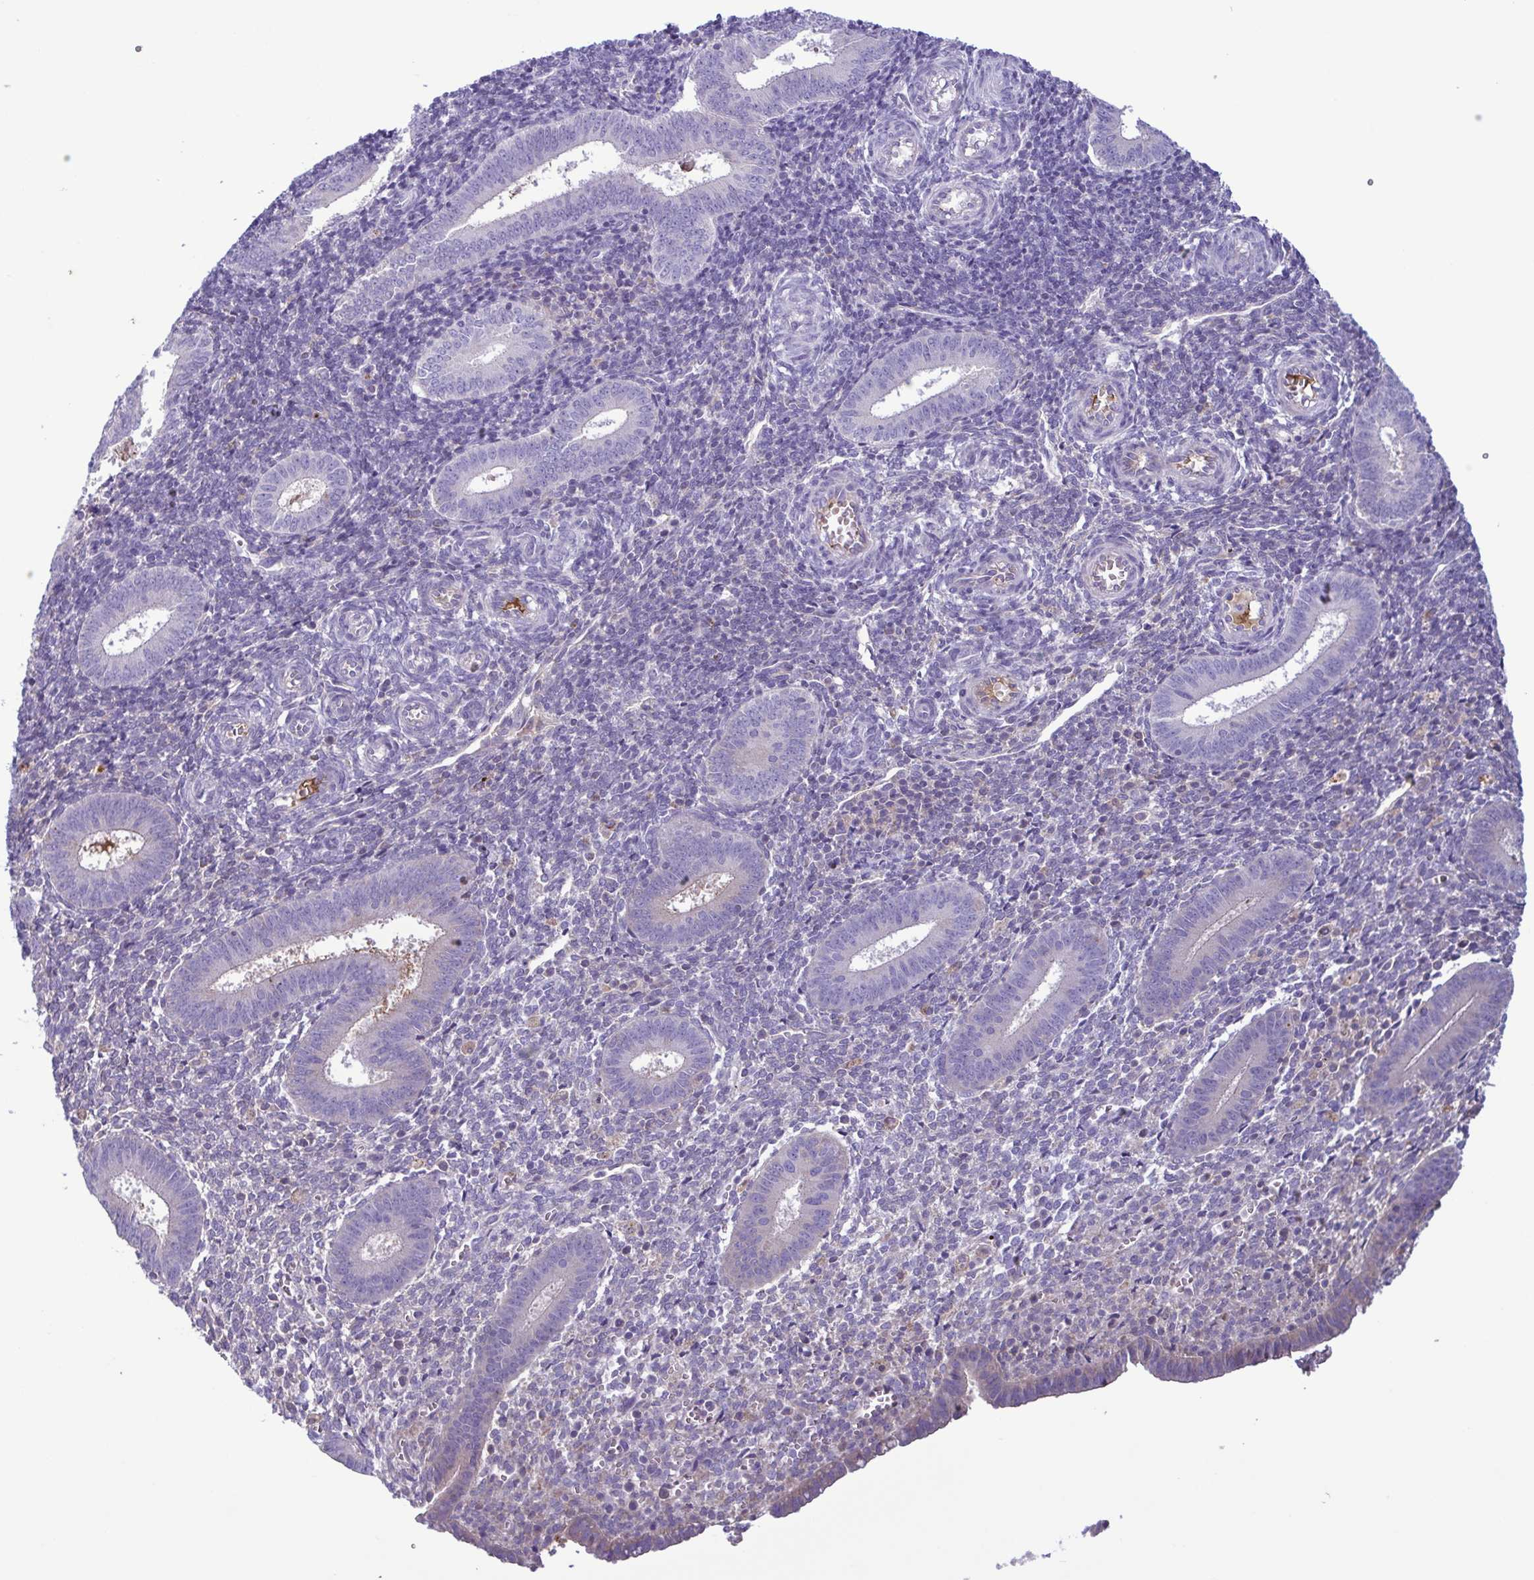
{"staining": {"intensity": "weak", "quantity": "<25%", "location": "cytoplasmic/membranous"}, "tissue": "endometrium", "cell_type": "Cells in endometrial stroma", "image_type": "normal", "snomed": [{"axis": "morphology", "description": "Normal tissue, NOS"}, {"axis": "topography", "description": "Endometrium"}], "caption": "Immunohistochemistry micrograph of benign endometrium: endometrium stained with DAB exhibits no significant protein expression in cells in endometrial stroma.", "gene": "F13B", "patient": {"sex": "female", "age": 25}}